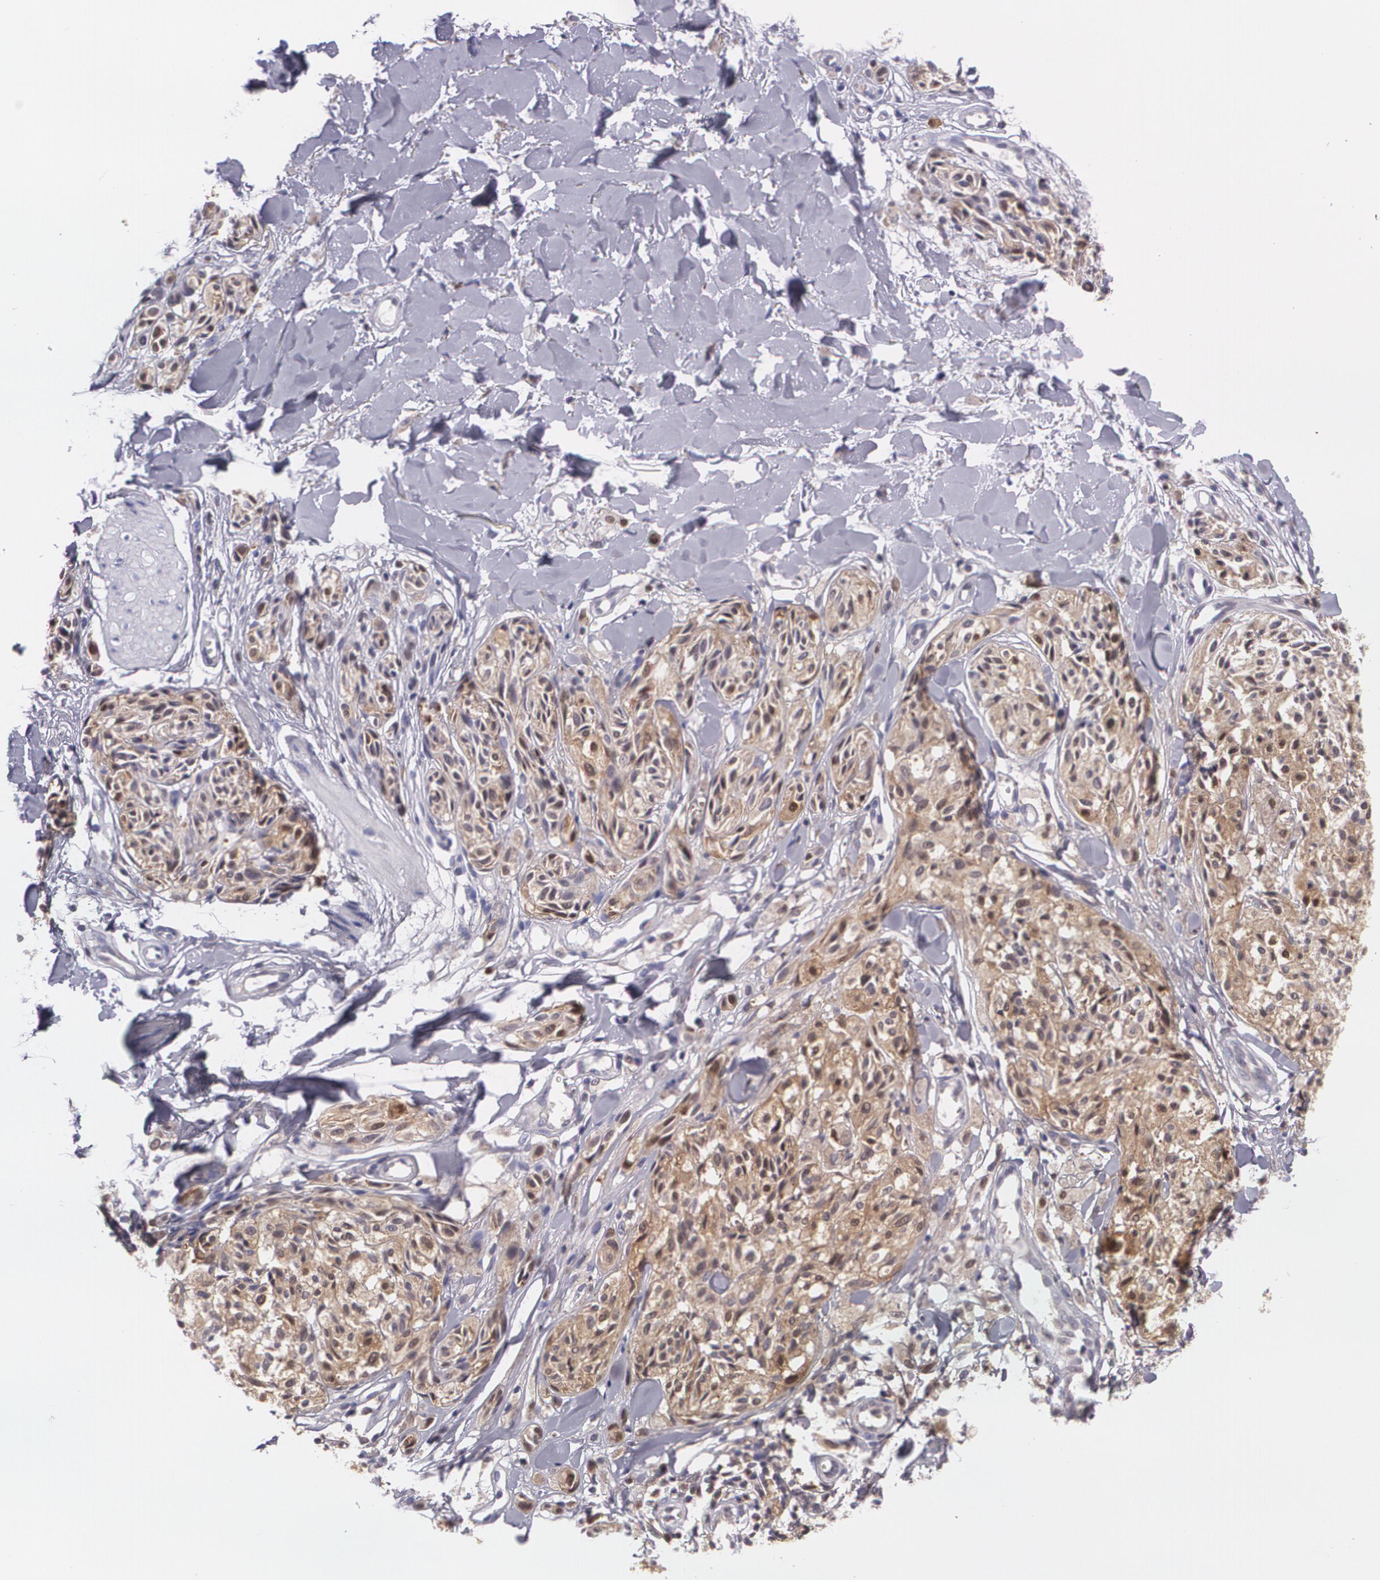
{"staining": {"intensity": "moderate", "quantity": ">75%", "location": "cytoplasmic/membranous"}, "tissue": "melanoma", "cell_type": "Tumor cells", "image_type": "cancer", "snomed": [{"axis": "morphology", "description": "Malignant melanoma, Metastatic site"}, {"axis": "topography", "description": "Skin"}], "caption": "Melanoma stained with a brown dye exhibits moderate cytoplasmic/membranous positive staining in about >75% of tumor cells.", "gene": "HSPH1", "patient": {"sex": "female", "age": 66}}